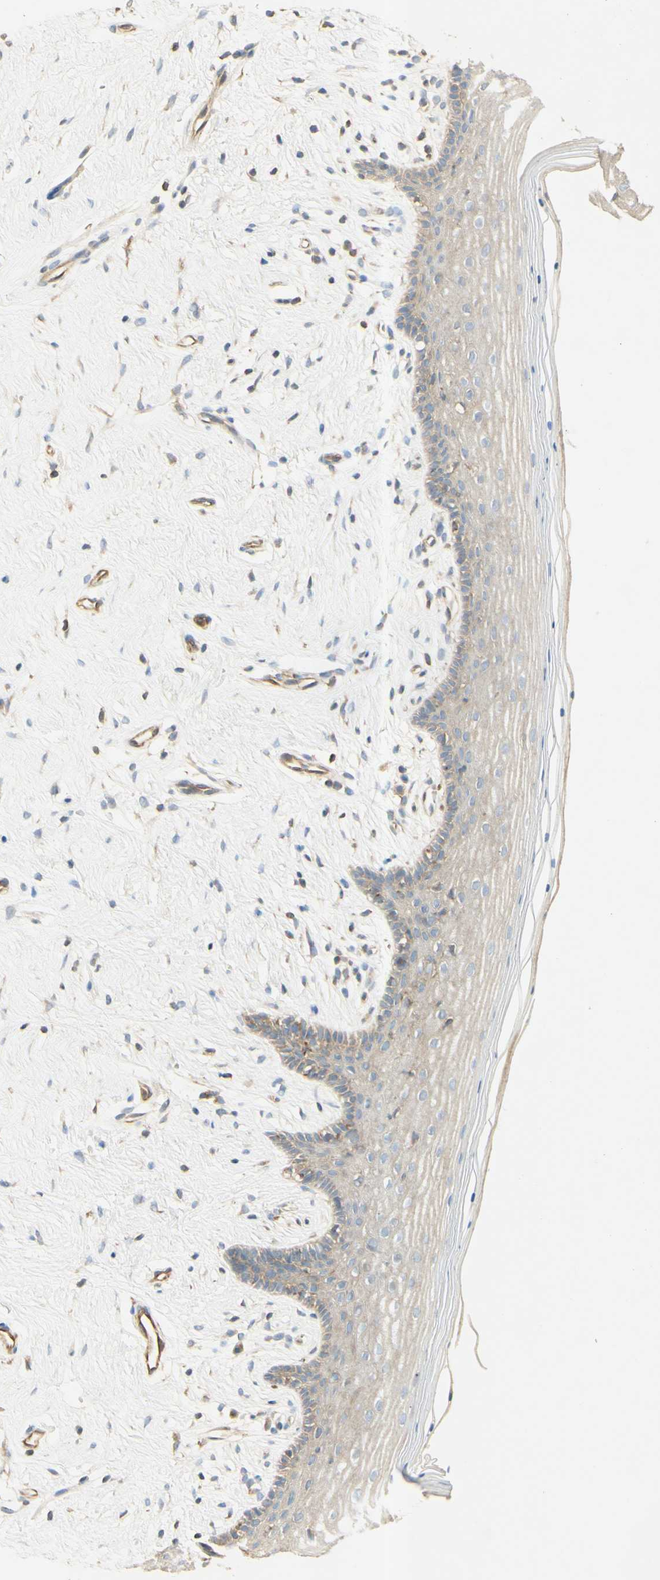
{"staining": {"intensity": "weak", "quantity": ">75%", "location": "cytoplasmic/membranous"}, "tissue": "vagina", "cell_type": "Squamous epithelial cells", "image_type": "normal", "snomed": [{"axis": "morphology", "description": "Normal tissue, NOS"}, {"axis": "topography", "description": "Vagina"}], "caption": "Benign vagina displays weak cytoplasmic/membranous staining in about >75% of squamous epithelial cells, visualized by immunohistochemistry. (Stains: DAB (3,3'-diaminobenzidine) in brown, nuclei in blue, Microscopy: brightfield microscopy at high magnification).", "gene": "IKBKG", "patient": {"sex": "female", "age": 44}}